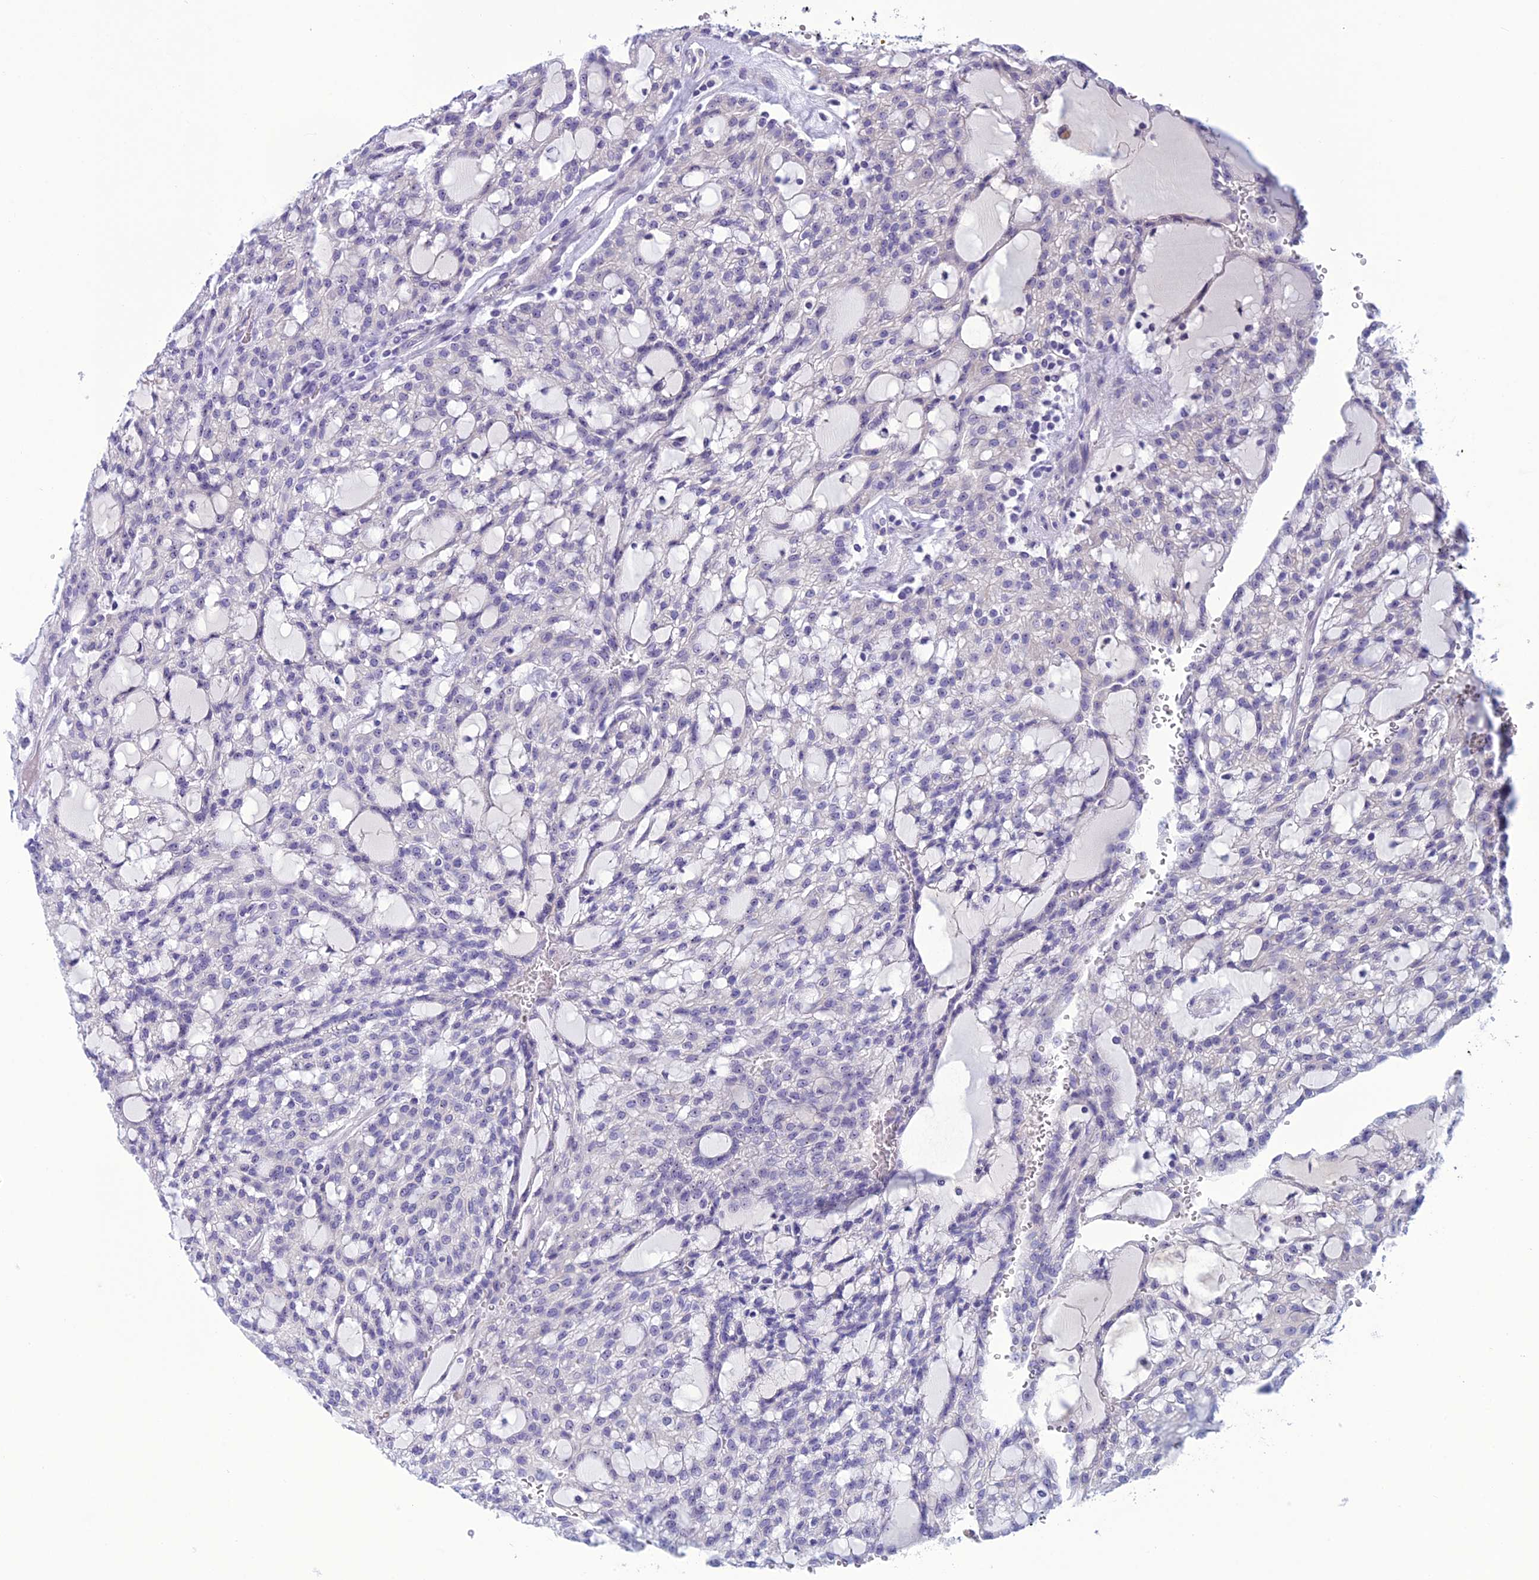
{"staining": {"intensity": "negative", "quantity": "none", "location": "none"}, "tissue": "renal cancer", "cell_type": "Tumor cells", "image_type": "cancer", "snomed": [{"axis": "morphology", "description": "Adenocarcinoma, NOS"}, {"axis": "topography", "description": "Kidney"}], "caption": "An immunohistochemistry histopathology image of adenocarcinoma (renal) is shown. There is no staining in tumor cells of adenocarcinoma (renal). Nuclei are stained in blue.", "gene": "BBS2", "patient": {"sex": "male", "age": 63}}